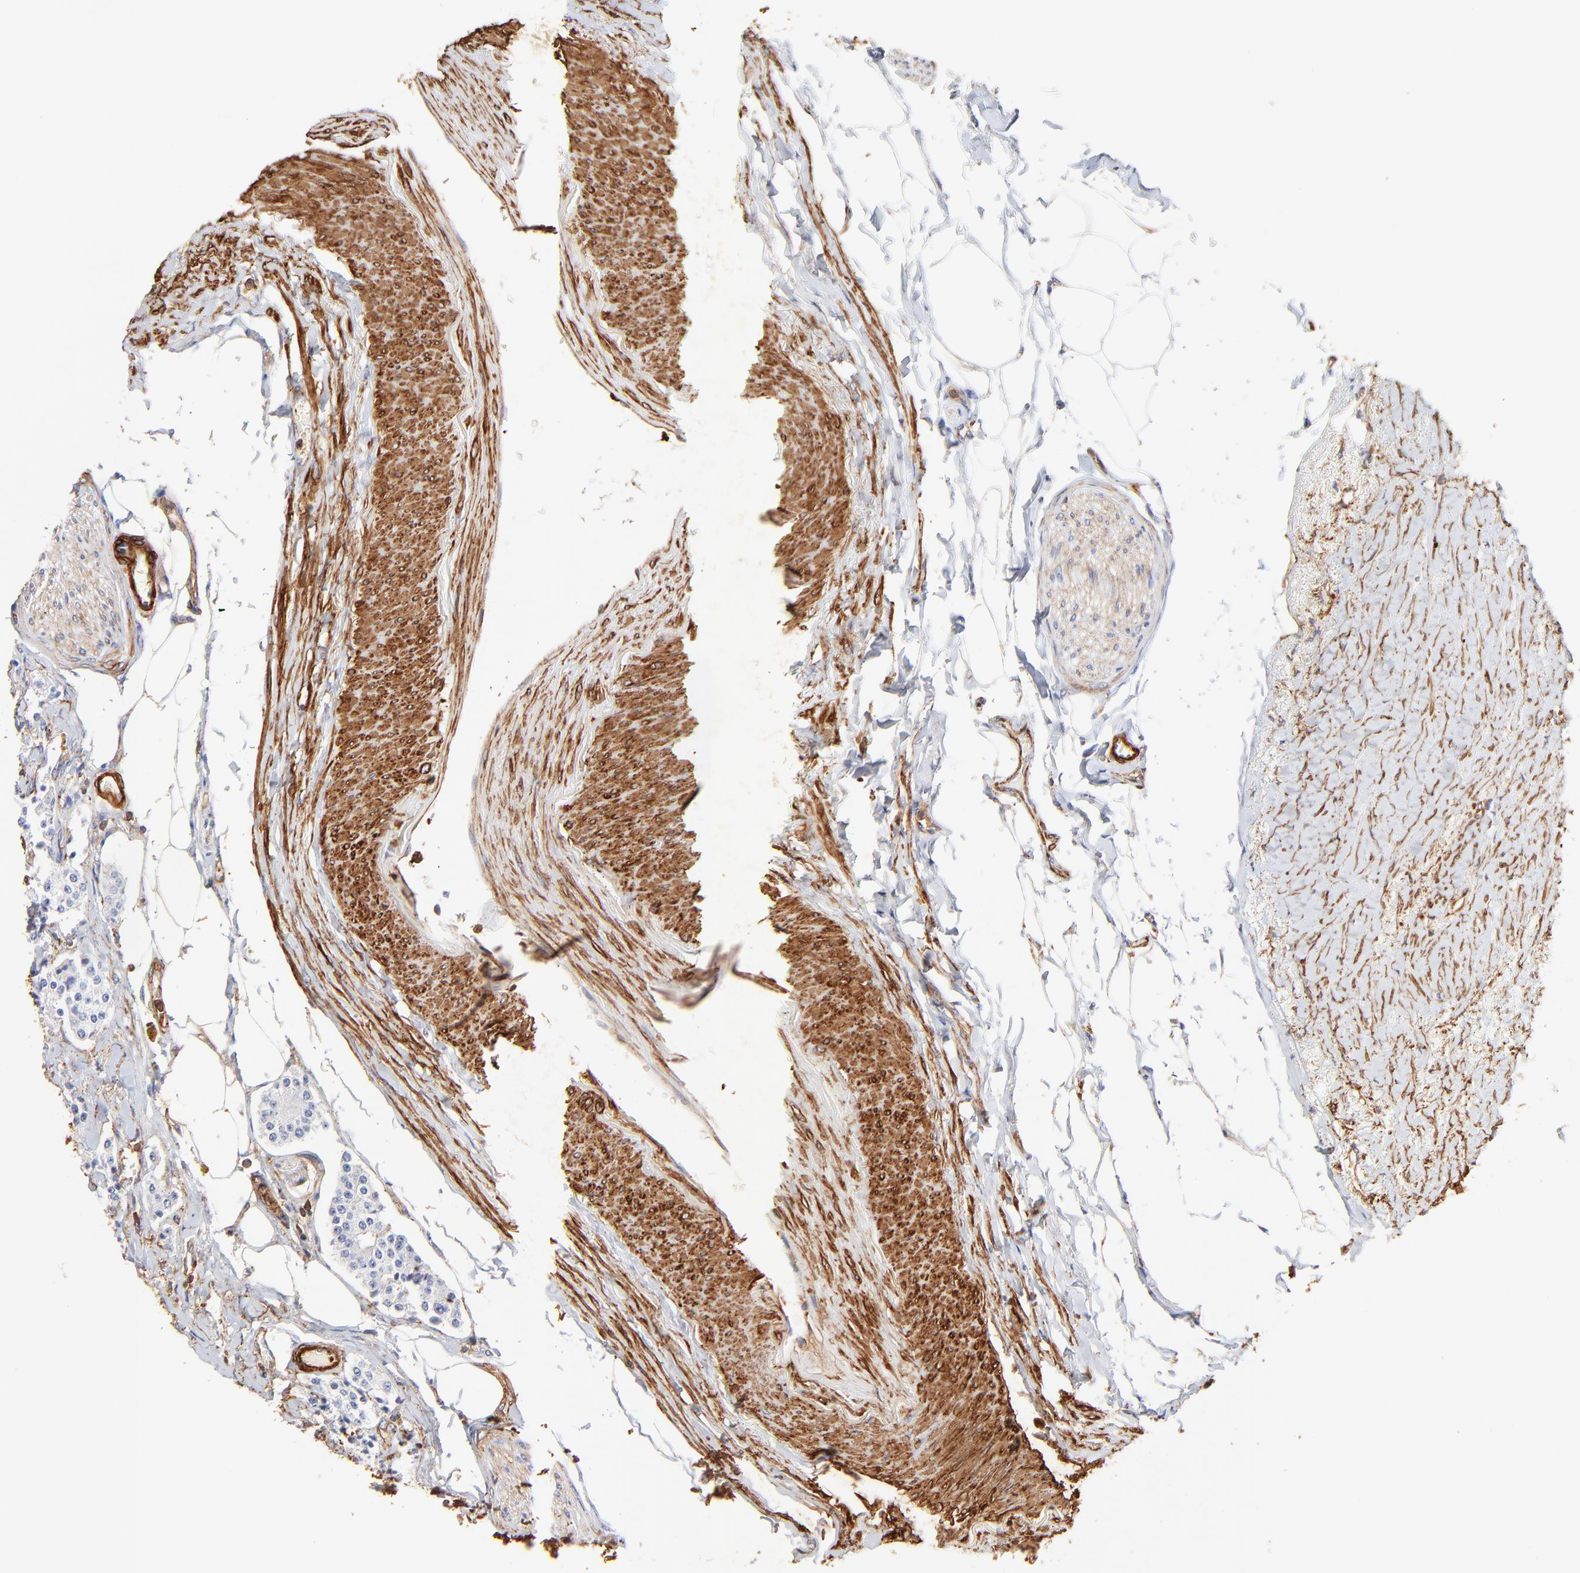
{"staining": {"intensity": "negative", "quantity": "none", "location": "none"}, "tissue": "carcinoid", "cell_type": "Tumor cells", "image_type": "cancer", "snomed": [{"axis": "morphology", "description": "Carcinoid, malignant, NOS"}, {"axis": "topography", "description": "Colon"}], "caption": "Tumor cells show no significant protein positivity in carcinoid.", "gene": "FLNA", "patient": {"sex": "female", "age": 61}}